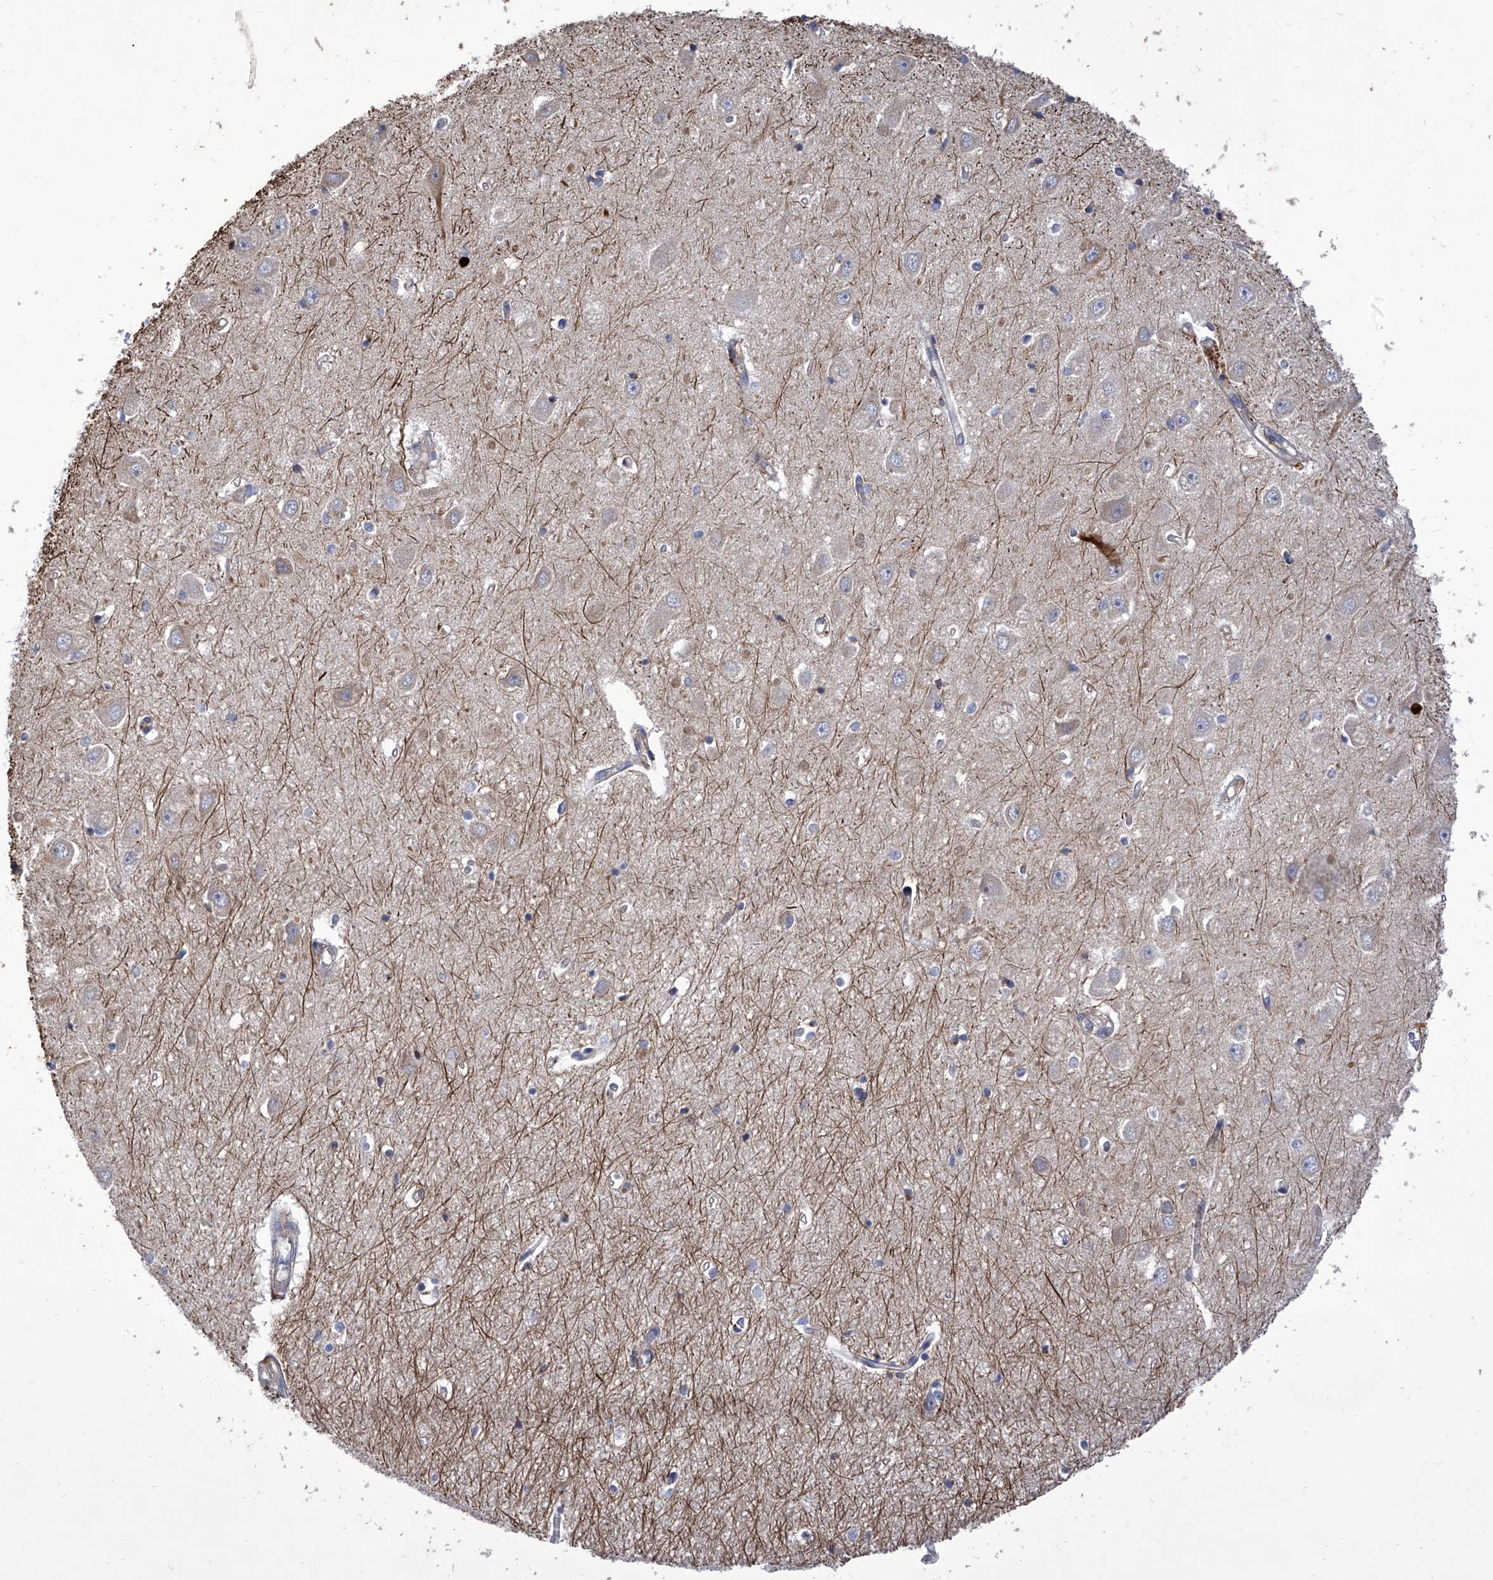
{"staining": {"intensity": "negative", "quantity": "none", "location": "none"}, "tissue": "hippocampus", "cell_type": "Glial cells", "image_type": "normal", "snomed": [{"axis": "morphology", "description": "Normal tissue, NOS"}, {"axis": "topography", "description": "Hippocampus"}], "caption": "This is an immunohistochemistry (IHC) photomicrograph of unremarkable hippocampus. There is no staining in glial cells.", "gene": "TJAP1", "patient": {"sex": "female", "age": 64}}